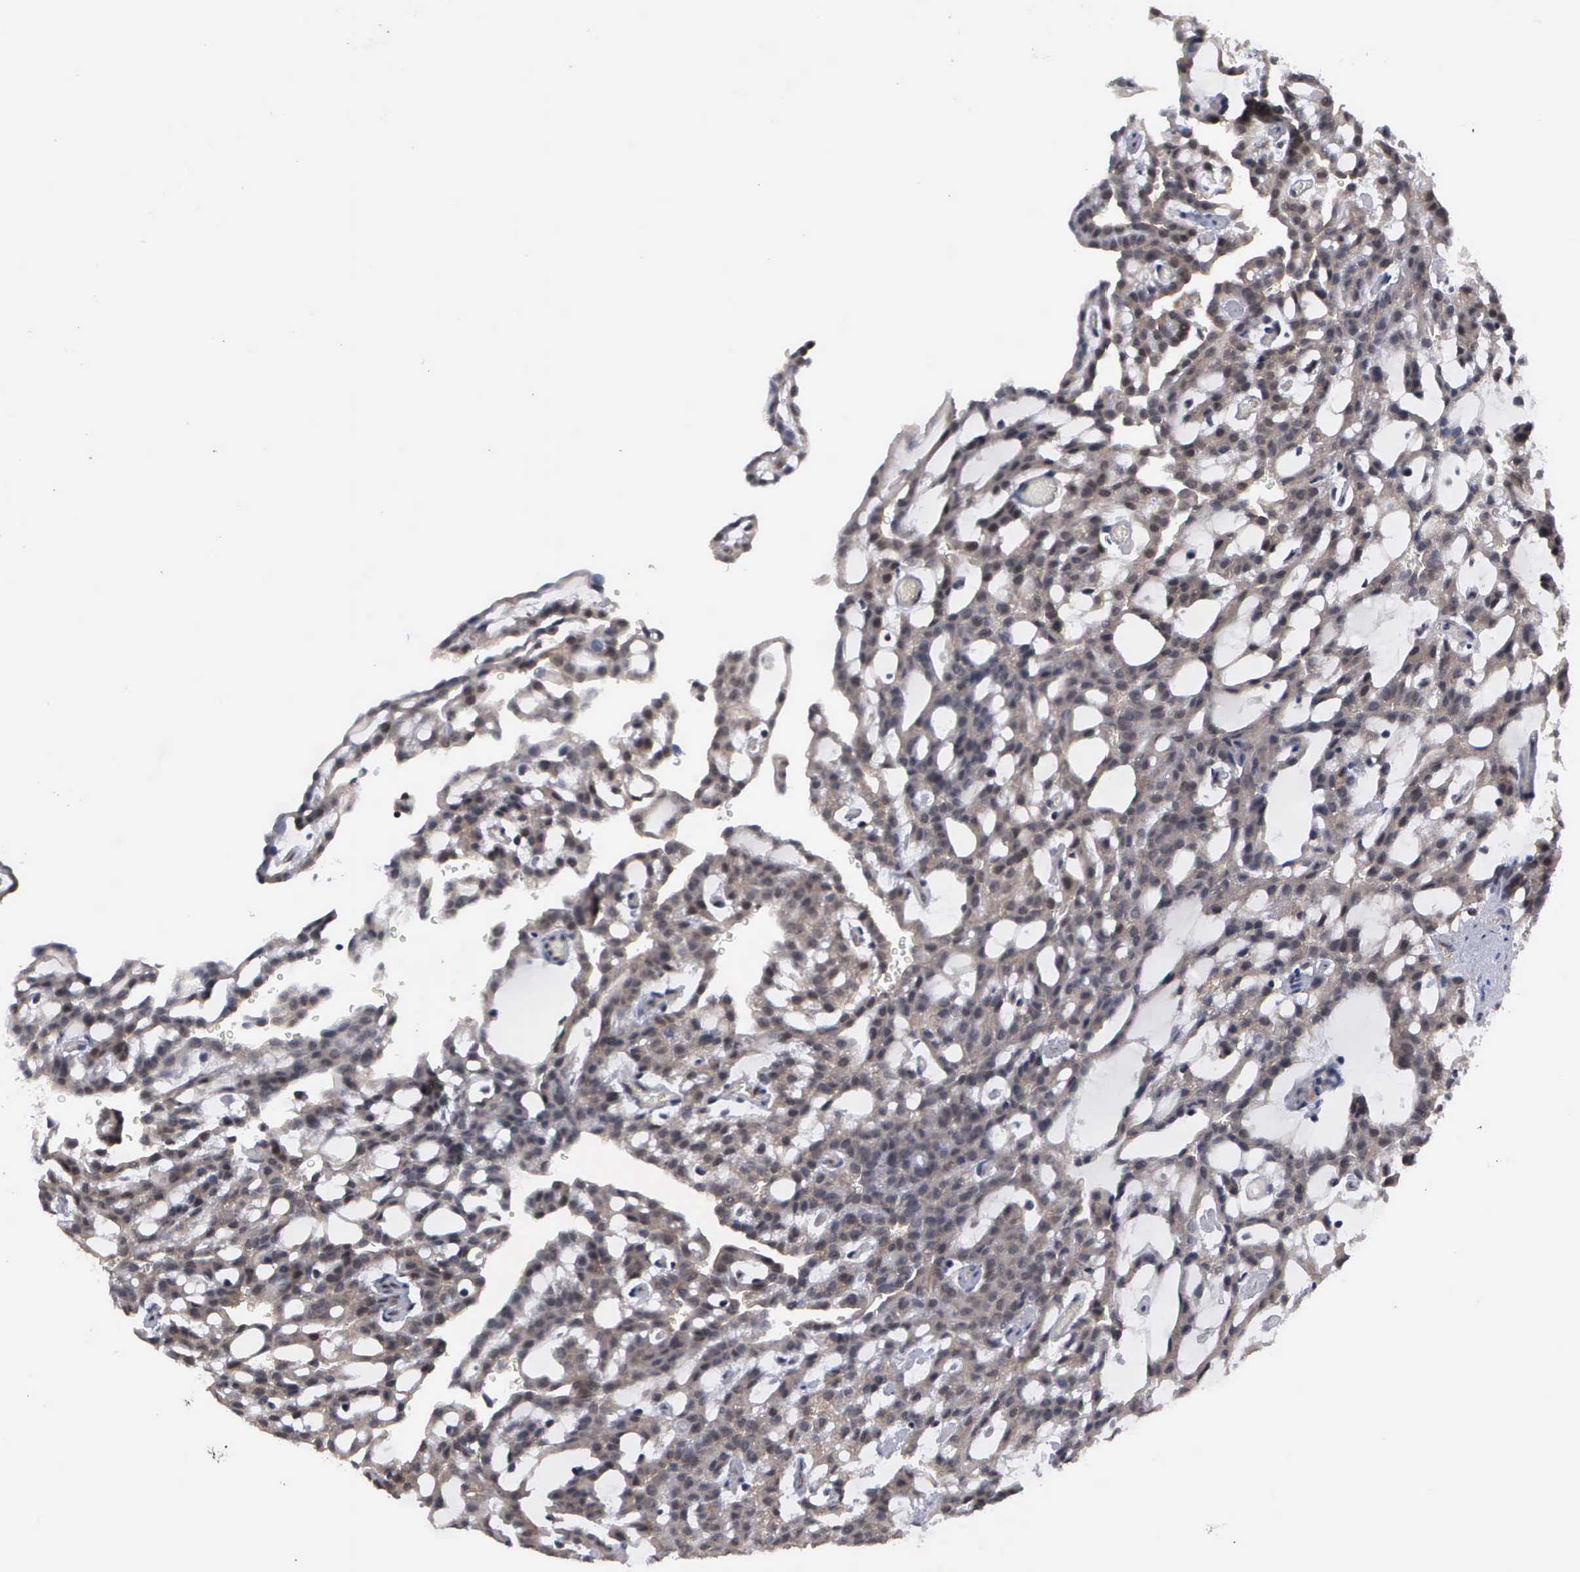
{"staining": {"intensity": "weak", "quantity": "25%-75%", "location": "cytoplasmic/membranous"}, "tissue": "renal cancer", "cell_type": "Tumor cells", "image_type": "cancer", "snomed": [{"axis": "morphology", "description": "Adenocarcinoma, NOS"}, {"axis": "topography", "description": "Kidney"}], "caption": "A low amount of weak cytoplasmic/membranous expression is appreciated in approximately 25%-75% of tumor cells in renal cancer (adenocarcinoma) tissue.", "gene": "ZBTB33", "patient": {"sex": "male", "age": 63}}